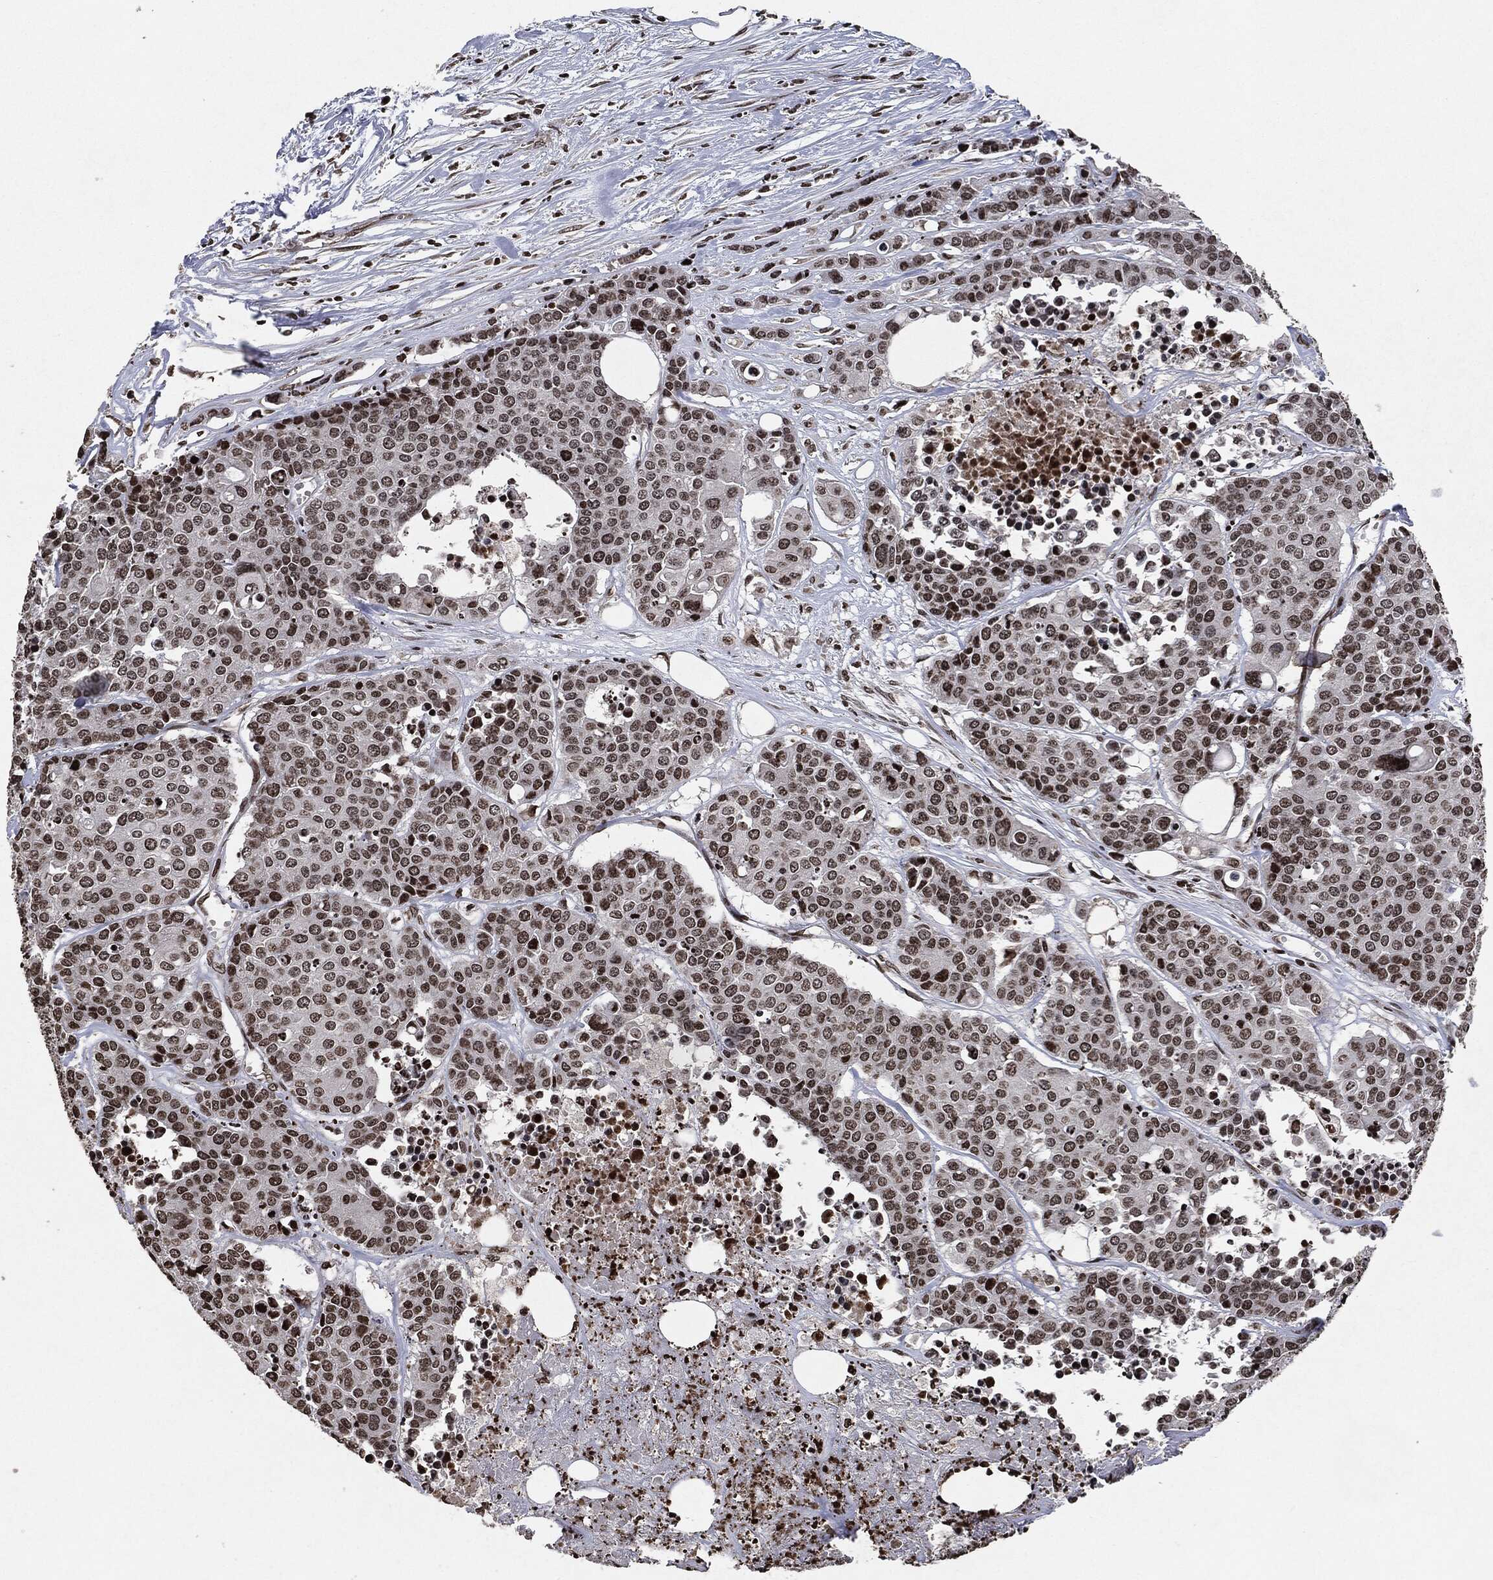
{"staining": {"intensity": "moderate", "quantity": "25%-75%", "location": "nuclear"}, "tissue": "carcinoid", "cell_type": "Tumor cells", "image_type": "cancer", "snomed": [{"axis": "morphology", "description": "Carcinoid, malignant, NOS"}, {"axis": "topography", "description": "Colon"}], "caption": "A medium amount of moderate nuclear expression is seen in about 25%-75% of tumor cells in malignant carcinoid tissue.", "gene": "JUN", "patient": {"sex": "male", "age": 81}}